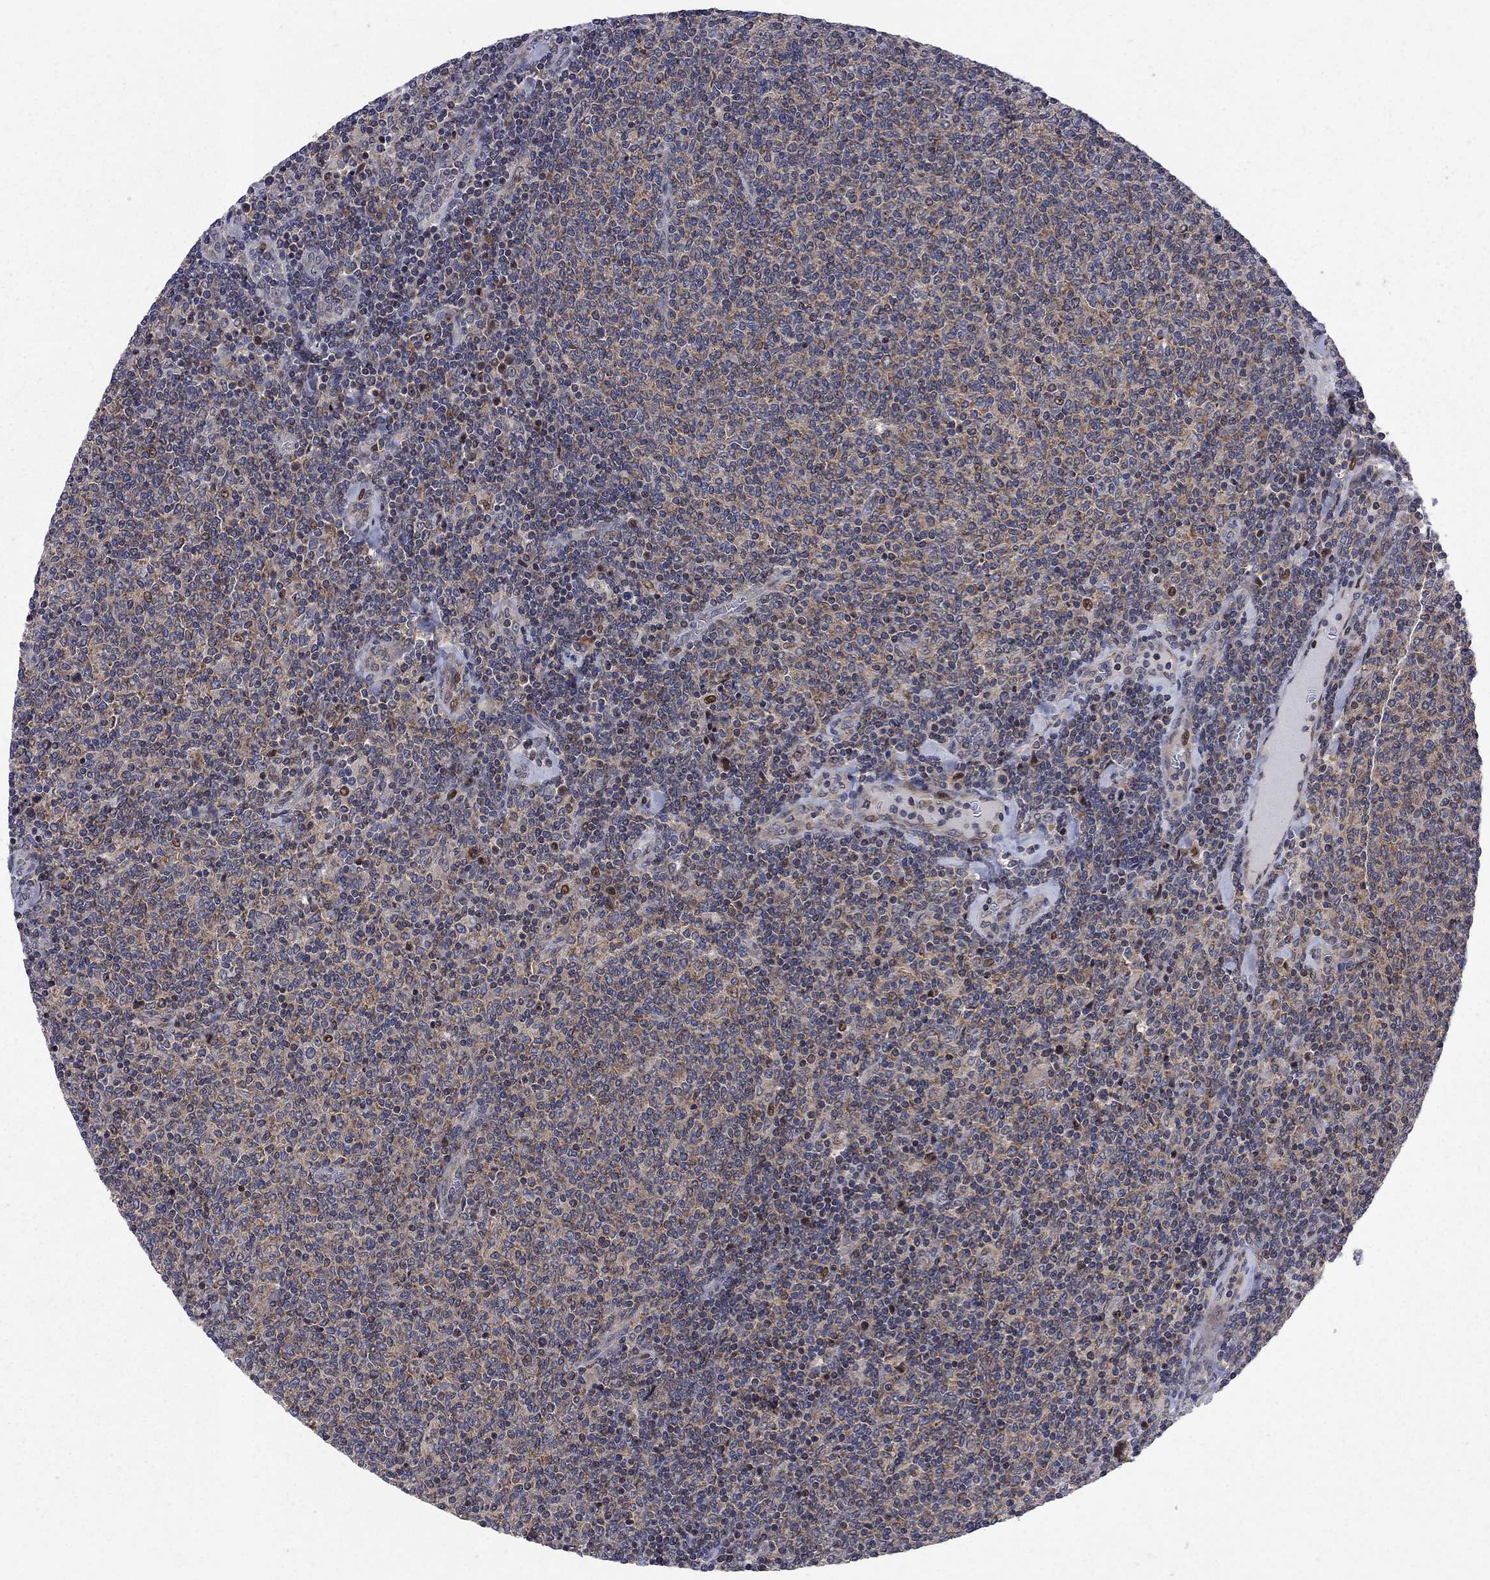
{"staining": {"intensity": "weak", "quantity": "25%-75%", "location": "cytoplasmic/membranous"}, "tissue": "lymphoma", "cell_type": "Tumor cells", "image_type": "cancer", "snomed": [{"axis": "morphology", "description": "Malignant lymphoma, non-Hodgkin's type, Low grade"}, {"axis": "topography", "description": "Lymph node"}], "caption": "An immunohistochemistry image of tumor tissue is shown. Protein staining in brown highlights weak cytoplasmic/membranous positivity in lymphoma within tumor cells. (DAB (3,3'-diaminobenzidine) IHC, brown staining for protein, blue staining for nuclei).", "gene": "CNOT11", "patient": {"sex": "male", "age": 52}}